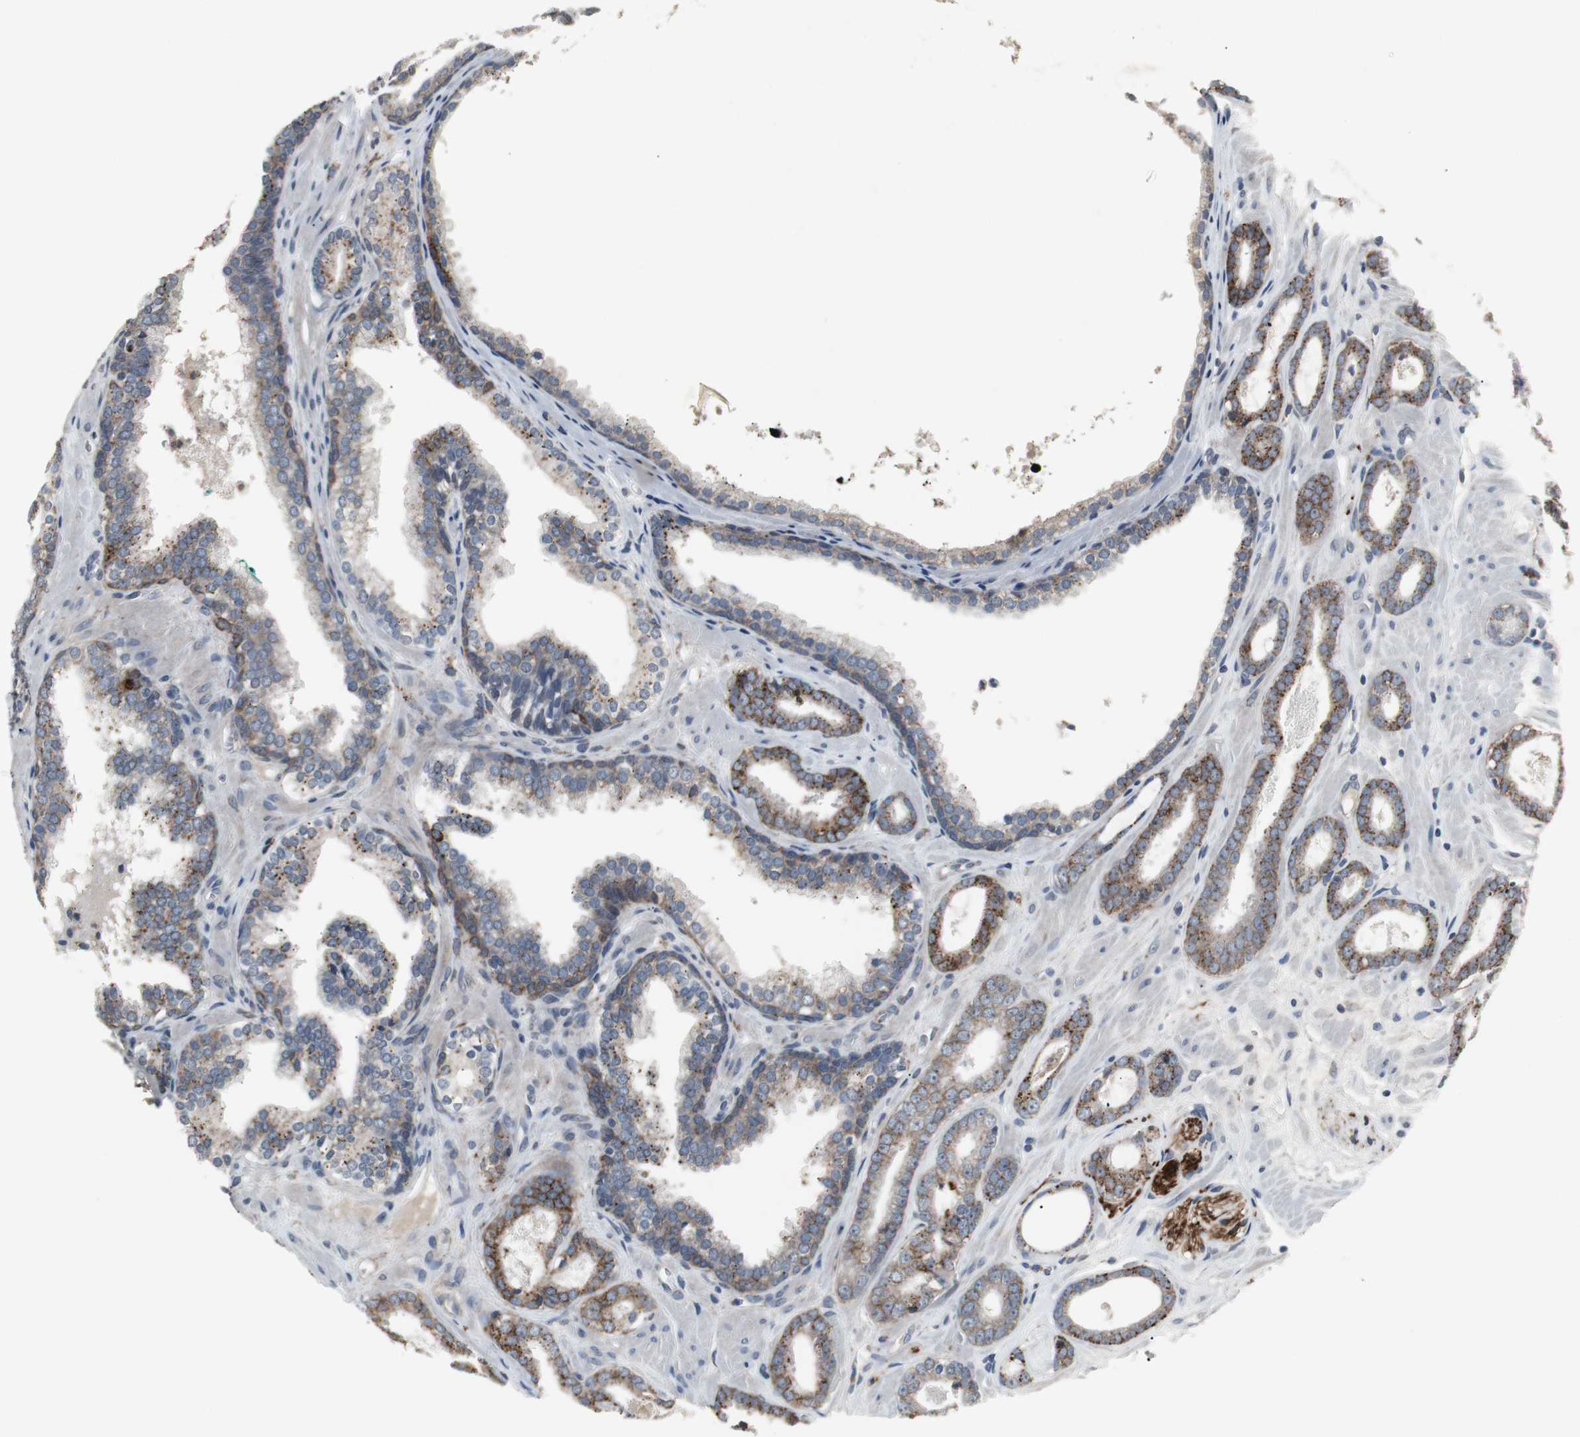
{"staining": {"intensity": "strong", "quantity": ">75%", "location": "cytoplasmic/membranous"}, "tissue": "prostate cancer", "cell_type": "Tumor cells", "image_type": "cancer", "snomed": [{"axis": "morphology", "description": "Adenocarcinoma, Low grade"}, {"axis": "topography", "description": "Prostate"}], "caption": "Strong cytoplasmic/membranous staining is identified in approximately >75% of tumor cells in prostate low-grade adenocarcinoma.", "gene": "GBA1", "patient": {"sex": "male", "age": 57}}